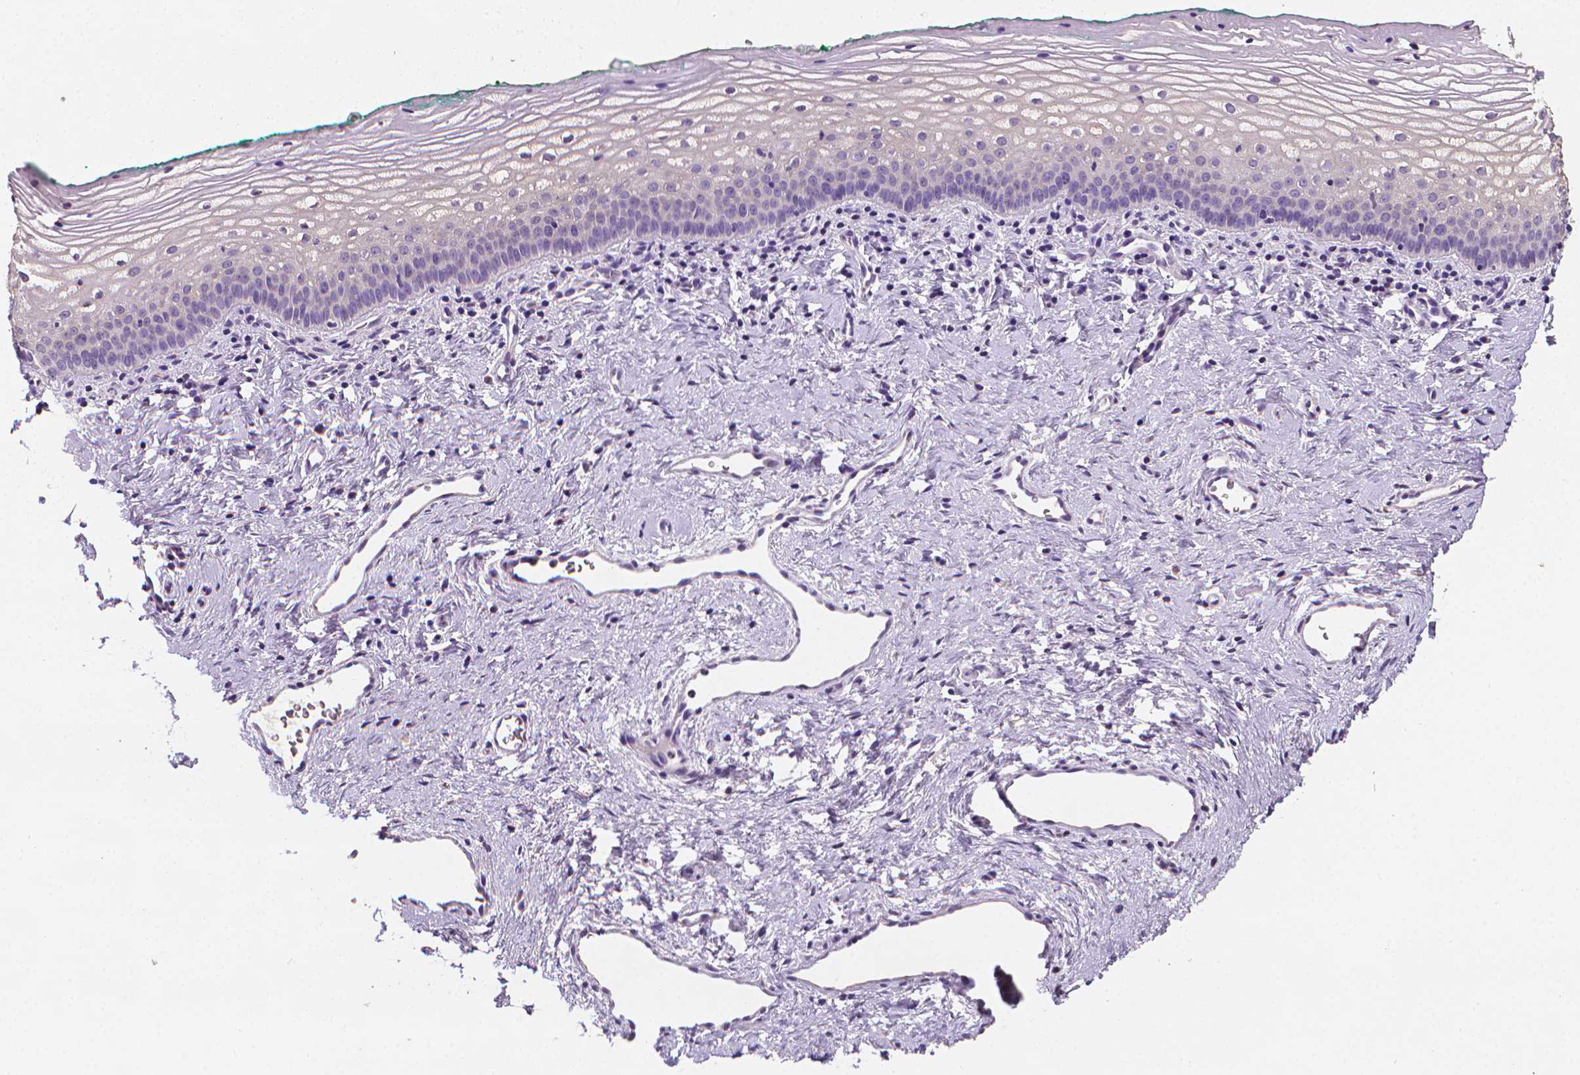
{"staining": {"intensity": "weak", "quantity": "<25%", "location": "cytoplasmic/membranous"}, "tissue": "vagina", "cell_type": "Squamous epithelial cells", "image_type": "normal", "snomed": [{"axis": "morphology", "description": "Normal tissue, NOS"}, {"axis": "topography", "description": "Vagina"}], "caption": "Immunohistochemistry histopathology image of normal vagina: human vagina stained with DAB (3,3'-diaminobenzidine) shows no significant protein positivity in squamous epithelial cells. Brightfield microscopy of immunohistochemistry (IHC) stained with DAB (brown) and hematoxylin (blue), captured at high magnification.", "gene": "FASN", "patient": {"sex": "female", "age": 44}}